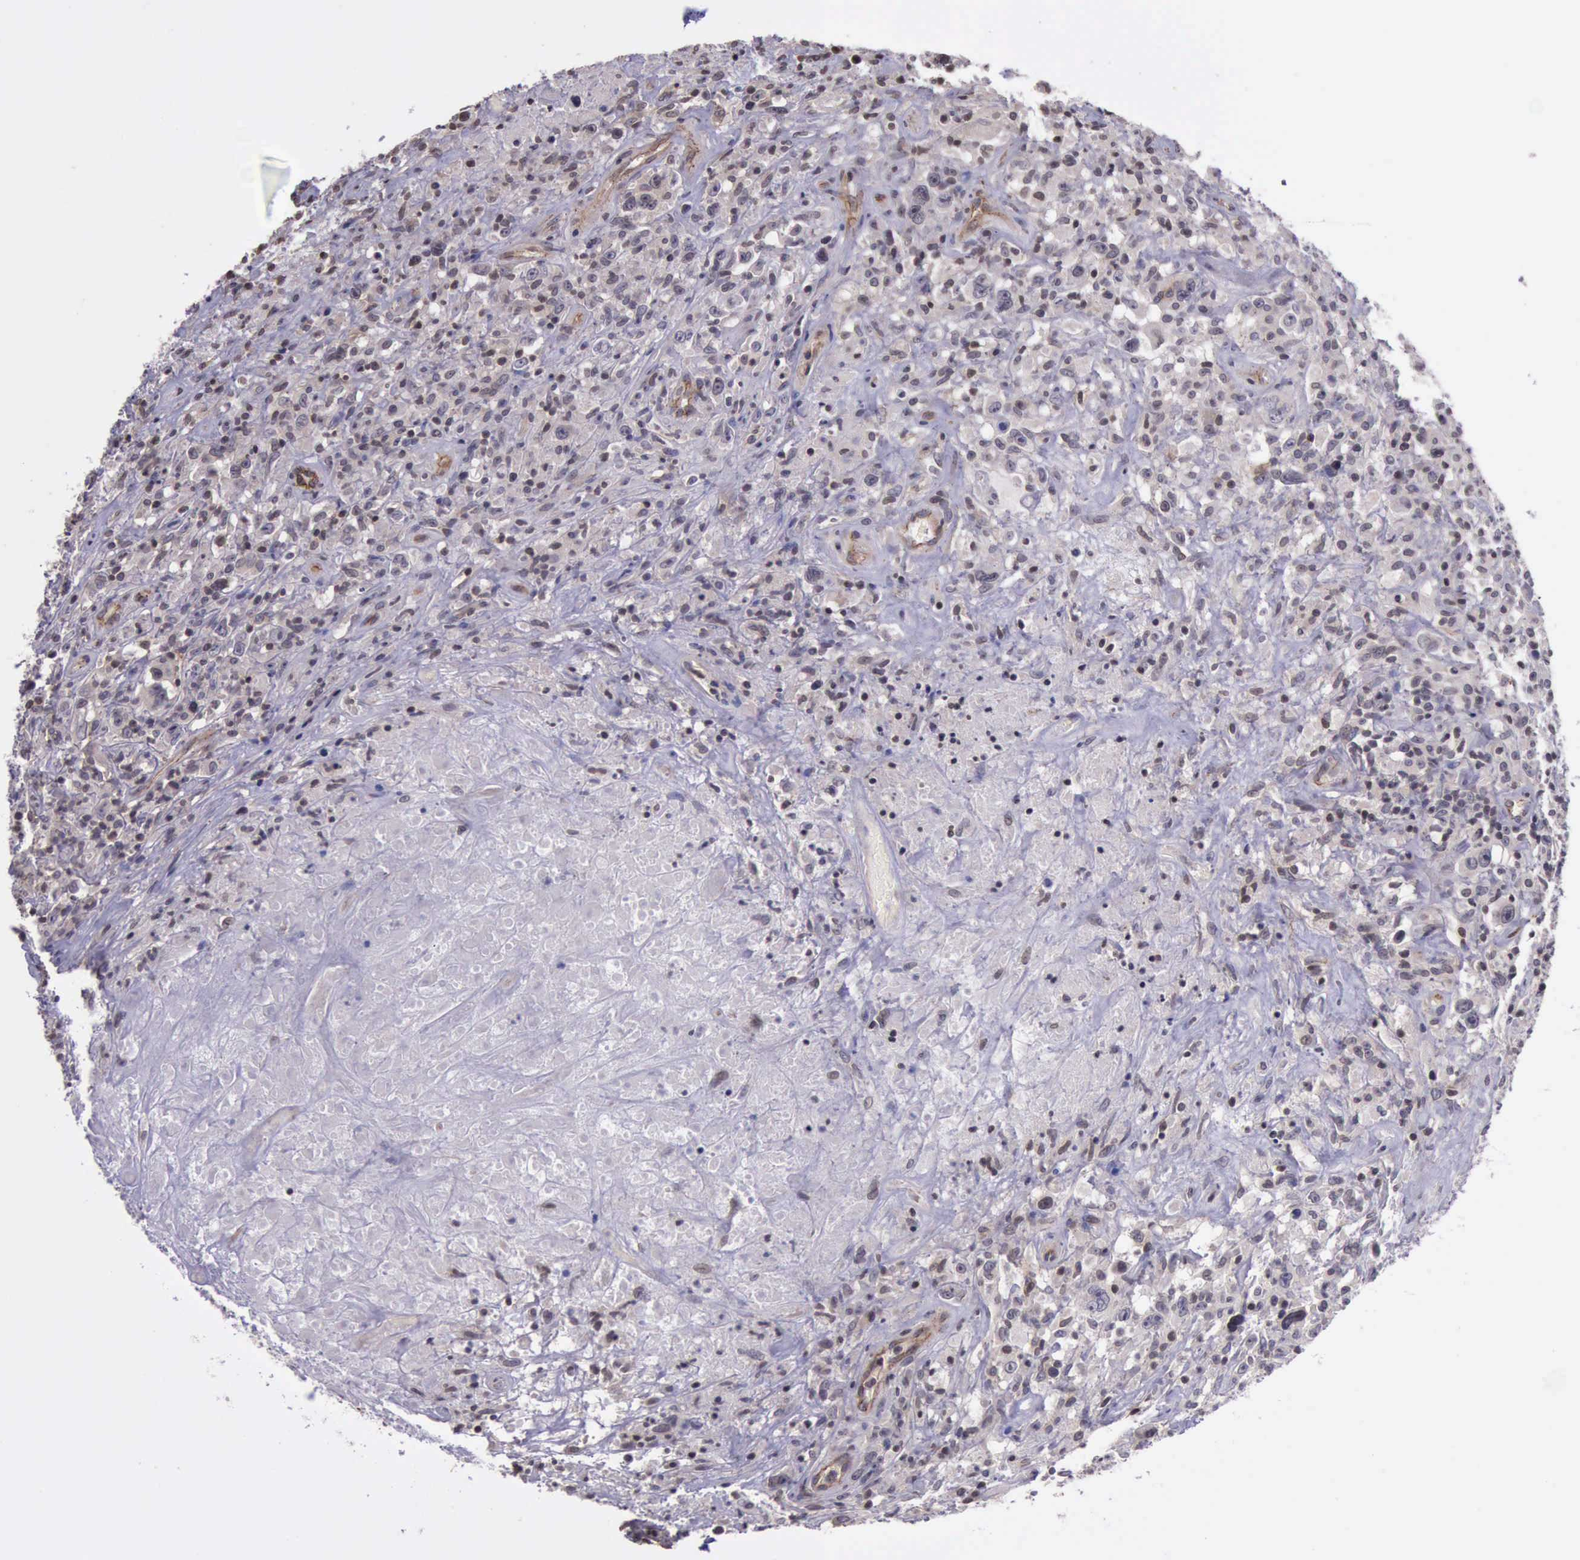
{"staining": {"intensity": "negative", "quantity": "none", "location": "none"}, "tissue": "lymphoma", "cell_type": "Tumor cells", "image_type": "cancer", "snomed": [{"axis": "morphology", "description": "Hodgkin's disease, NOS"}, {"axis": "topography", "description": "Lymph node"}], "caption": "A high-resolution image shows immunohistochemistry staining of Hodgkin's disease, which shows no significant positivity in tumor cells.", "gene": "CTNNB1", "patient": {"sex": "male", "age": 46}}